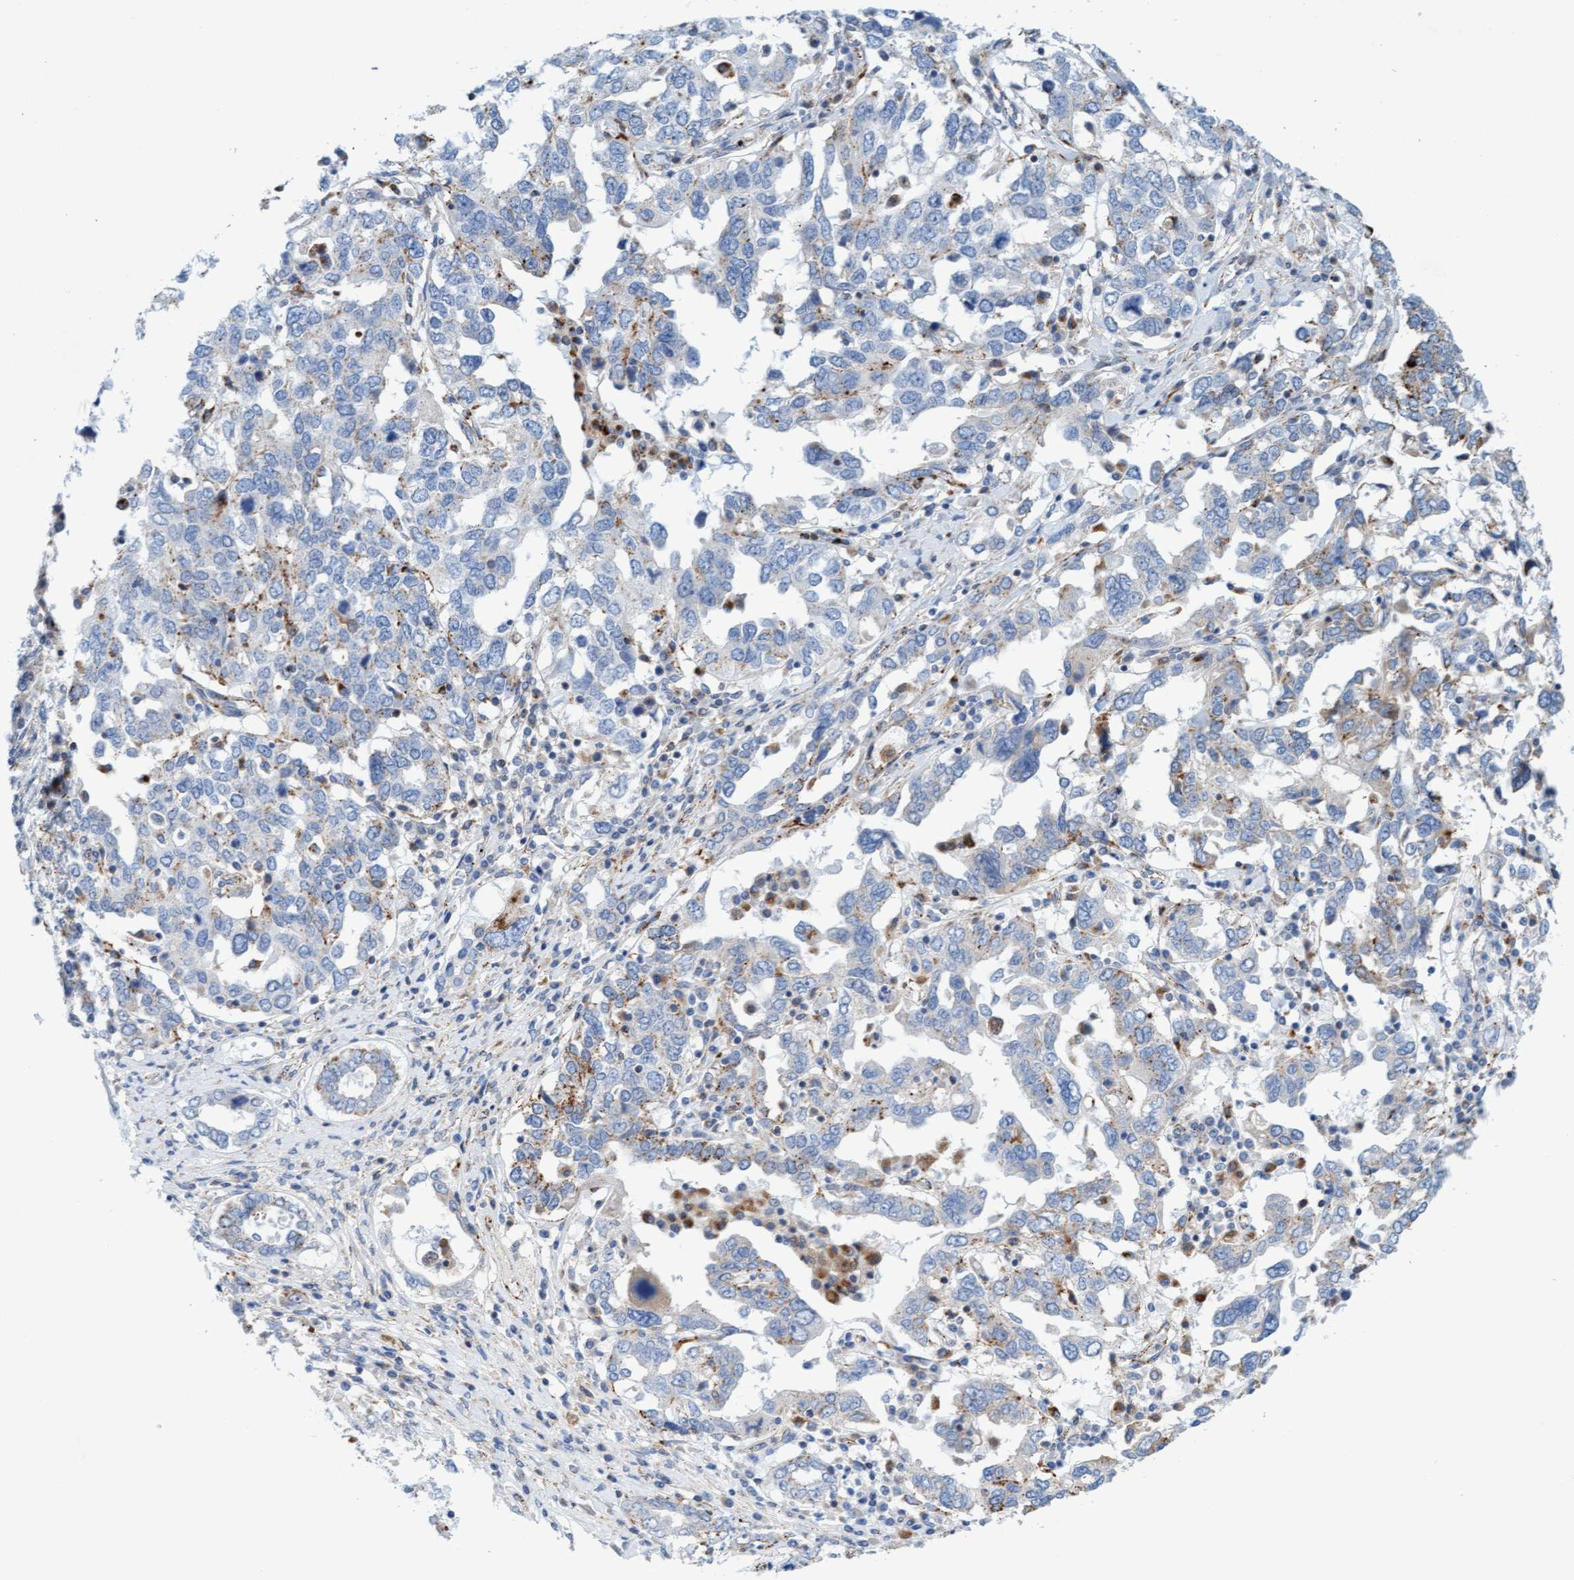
{"staining": {"intensity": "moderate", "quantity": "<25%", "location": "cytoplasmic/membranous"}, "tissue": "ovarian cancer", "cell_type": "Tumor cells", "image_type": "cancer", "snomed": [{"axis": "morphology", "description": "Carcinoma, endometroid"}, {"axis": "topography", "description": "Ovary"}], "caption": "Immunohistochemistry (IHC) photomicrograph of neoplastic tissue: human ovarian cancer stained using immunohistochemistry (IHC) displays low levels of moderate protein expression localized specifically in the cytoplasmic/membranous of tumor cells, appearing as a cytoplasmic/membranous brown color.", "gene": "SGSH", "patient": {"sex": "female", "age": 62}}